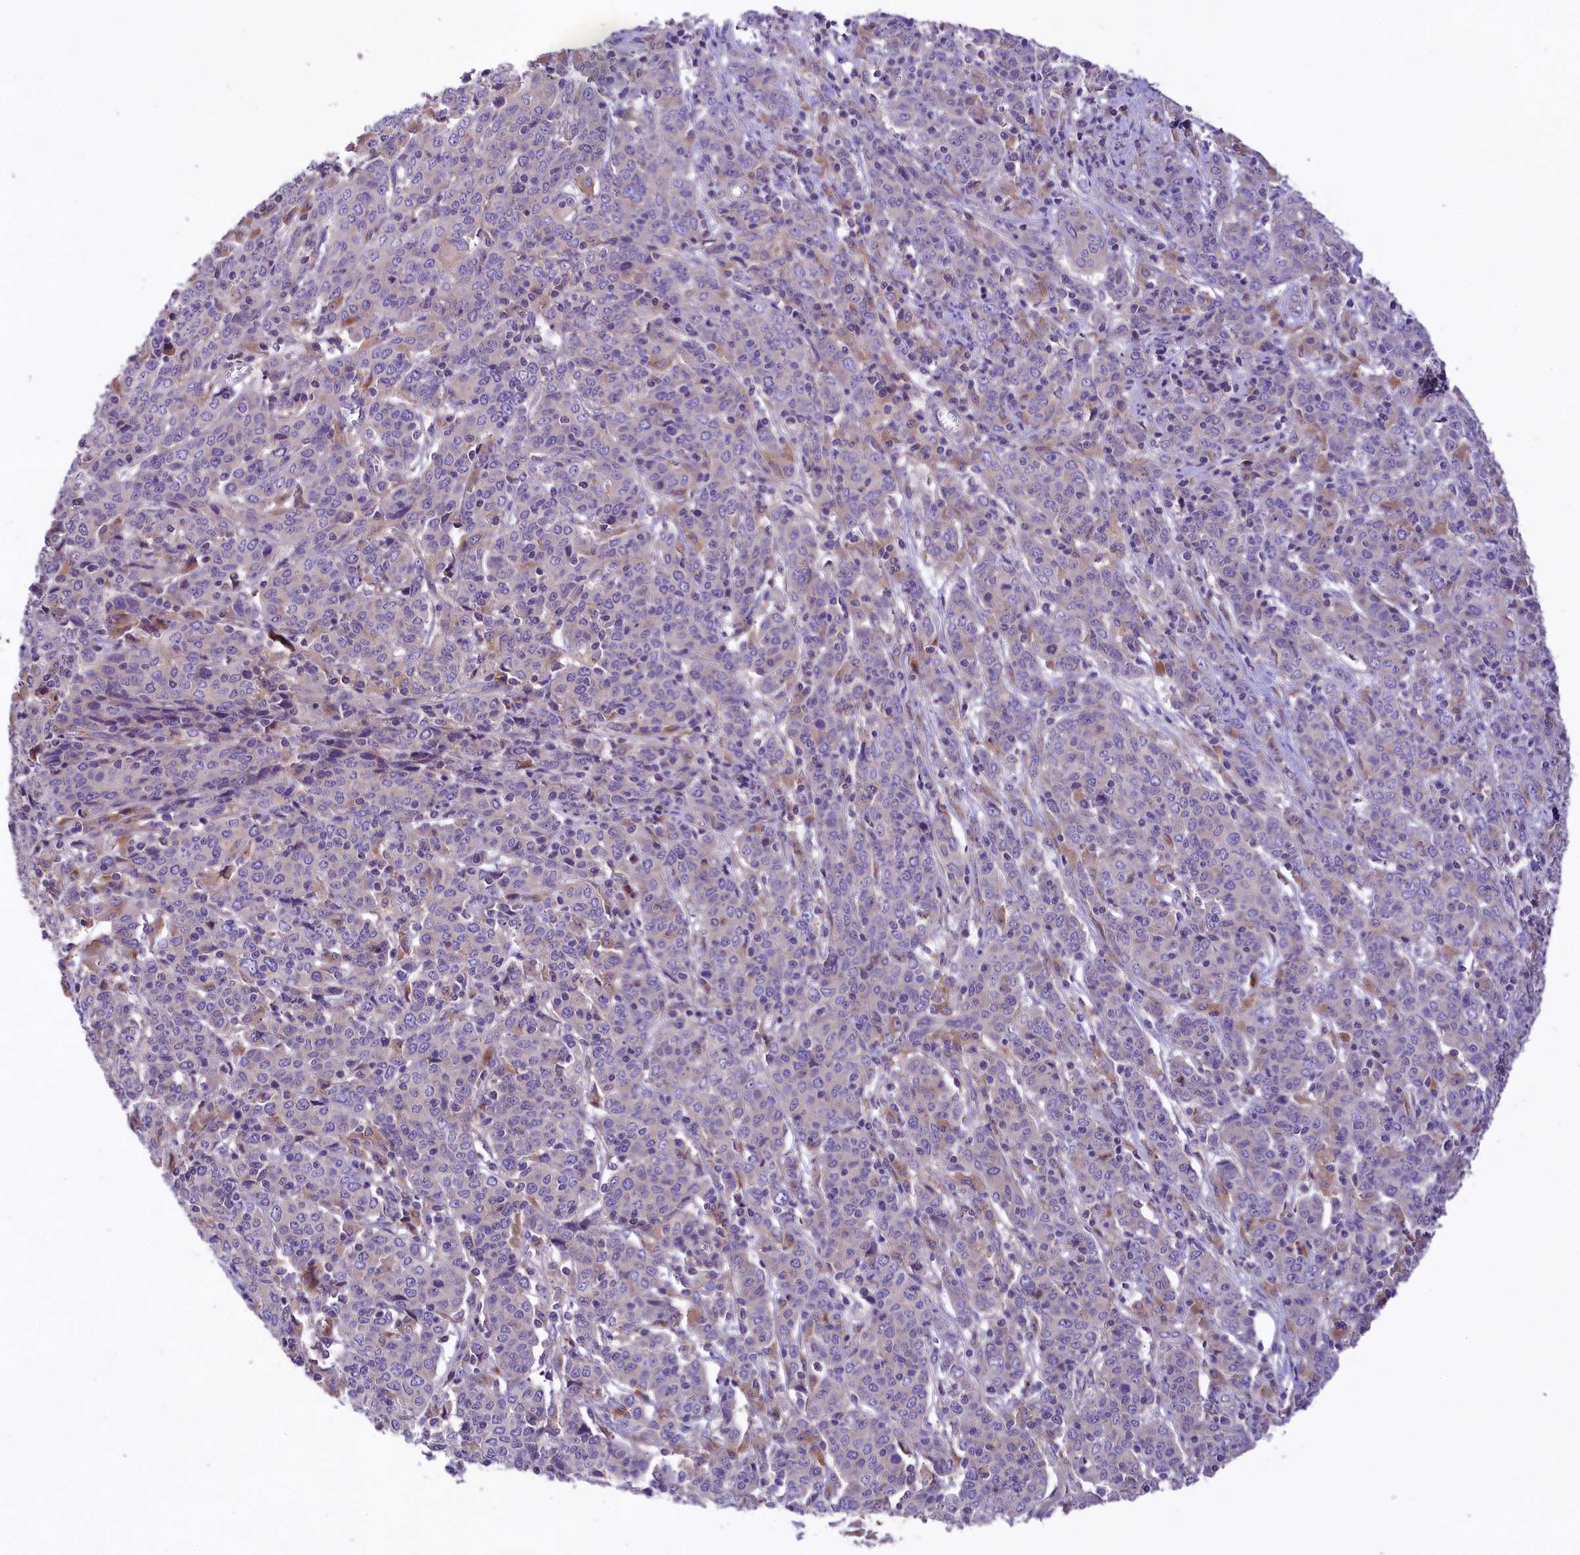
{"staining": {"intensity": "negative", "quantity": "none", "location": "none"}, "tissue": "cervical cancer", "cell_type": "Tumor cells", "image_type": "cancer", "snomed": [{"axis": "morphology", "description": "Squamous cell carcinoma, NOS"}, {"axis": "topography", "description": "Cervix"}], "caption": "A high-resolution micrograph shows immunohistochemistry staining of cervical cancer (squamous cell carcinoma), which displays no significant expression in tumor cells.", "gene": "PEMT", "patient": {"sex": "female", "age": 67}}